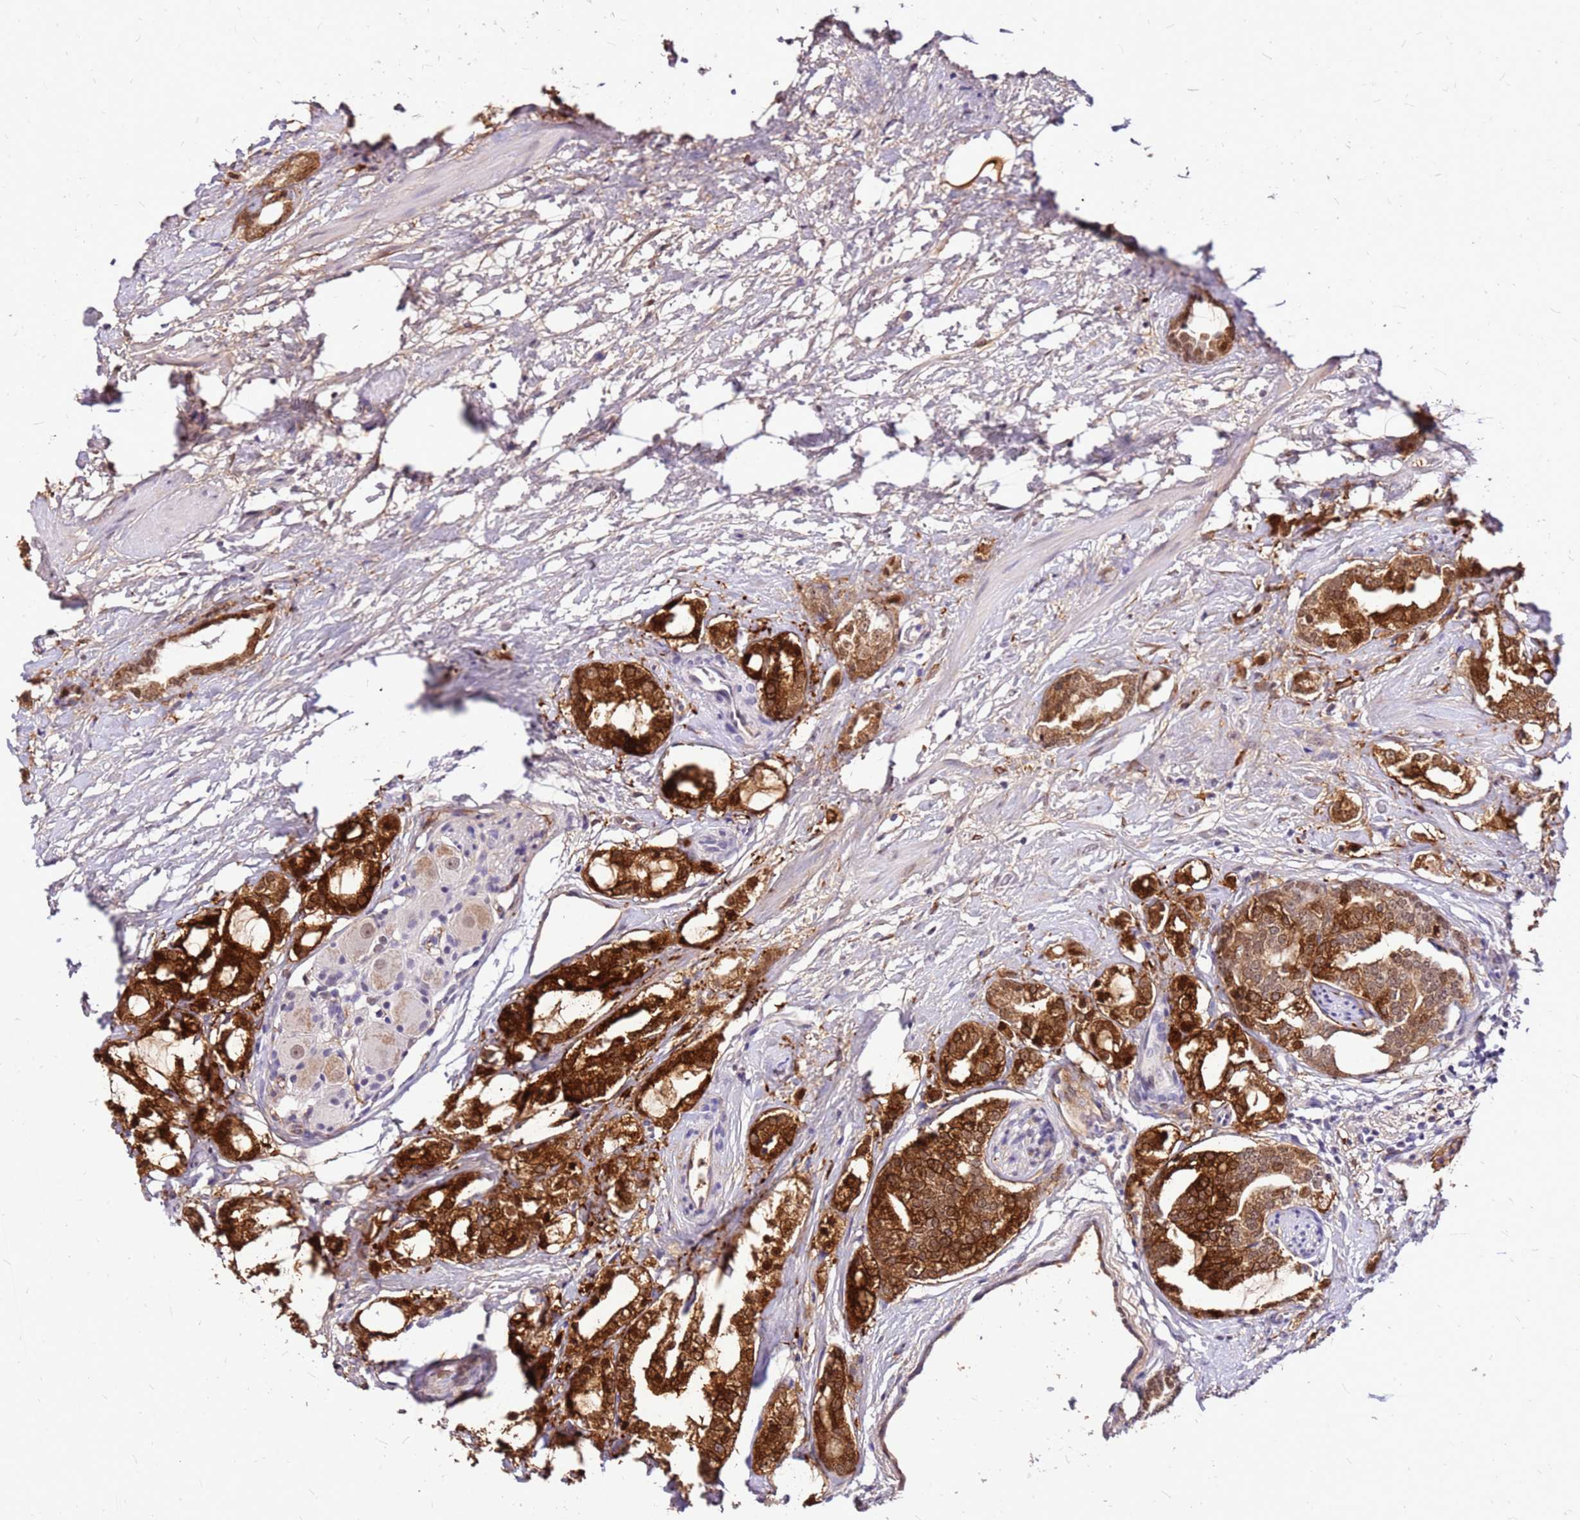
{"staining": {"intensity": "strong", "quantity": ">75%", "location": "cytoplasmic/membranous"}, "tissue": "prostate cancer", "cell_type": "Tumor cells", "image_type": "cancer", "snomed": [{"axis": "morphology", "description": "Adenocarcinoma, High grade"}, {"axis": "topography", "description": "Prostate"}], "caption": "Protein staining displays strong cytoplasmic/membranous staining in approximately >75% of tumor cells in prostate cancer (adenocarcinoma (high-grade)).", "gene": "ALDH1A3", "patient": {"sex": "male", "age": 64}}